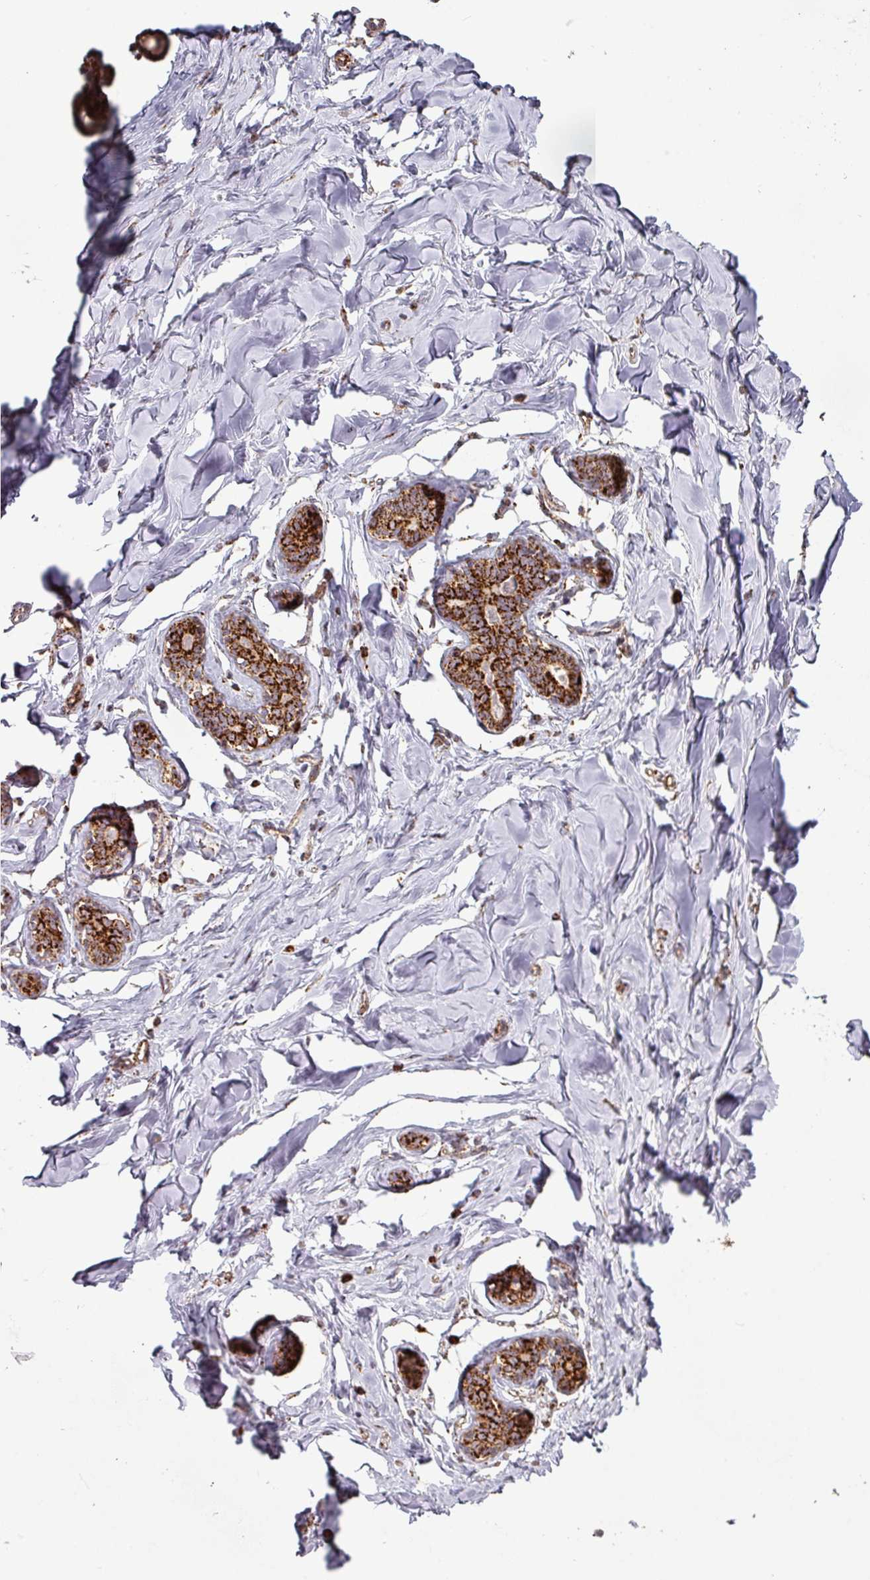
{"staining": {"intensity": "moderate", "quantity": ">75%", "location": "cytoplasmic/membranous"}, "tissue": "breast", "cell_type": "Adipocytes", "image_type": "normal", "snomed": [{"axis": "morphology", "description": "Normal tissue, NOS"}, {"axis": "topography", "description": "Breast"}], "caption": "Protein analysis of benign breast shows moderate cytoplasmic/membranous staining in about >75% of adipocytes. (IHC, brightfield microscopy, high magnification).", "gene": "TRAP1", "patient": {"sex": "female", "age": 23}}